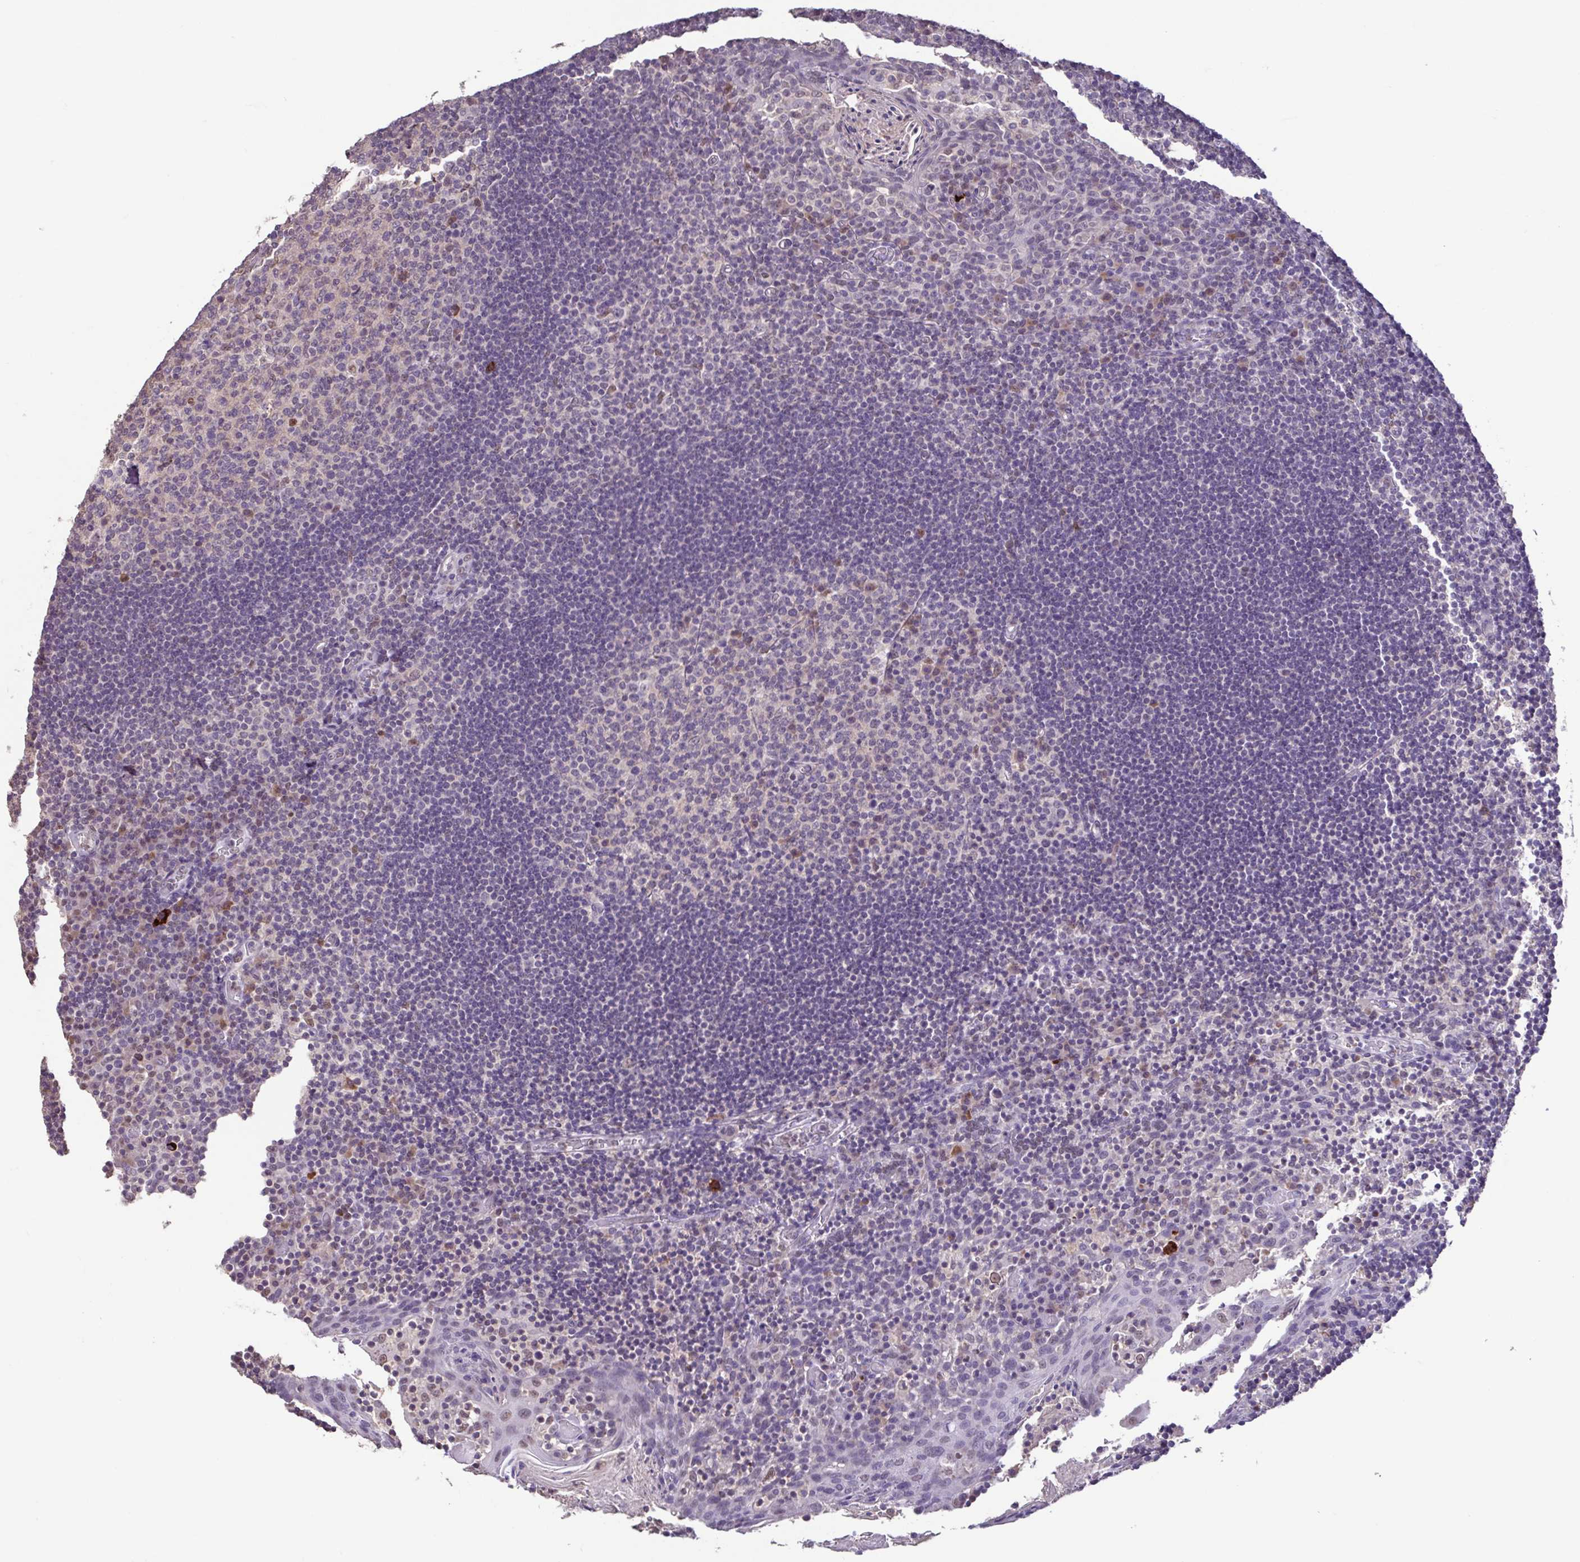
{"staining": {"intensity": "weak", "quantity": "<25%", "location": "cytoplasmic/membranous,nuclear"}, "tissue": "tonsil", "cell_type": "Germinal center cells", "image_type": "normal", "snomed": [{"axis": "morphology", "description": "Normal tissue, NOS"}, {"axis": "topography", "description": "Tonsil"}], "caption": "Image shows no significant protein expression in germinal center cells of normal tonsil.", "gene": "ACTRT3", "patient": {"sex": "female", "age": 10}}